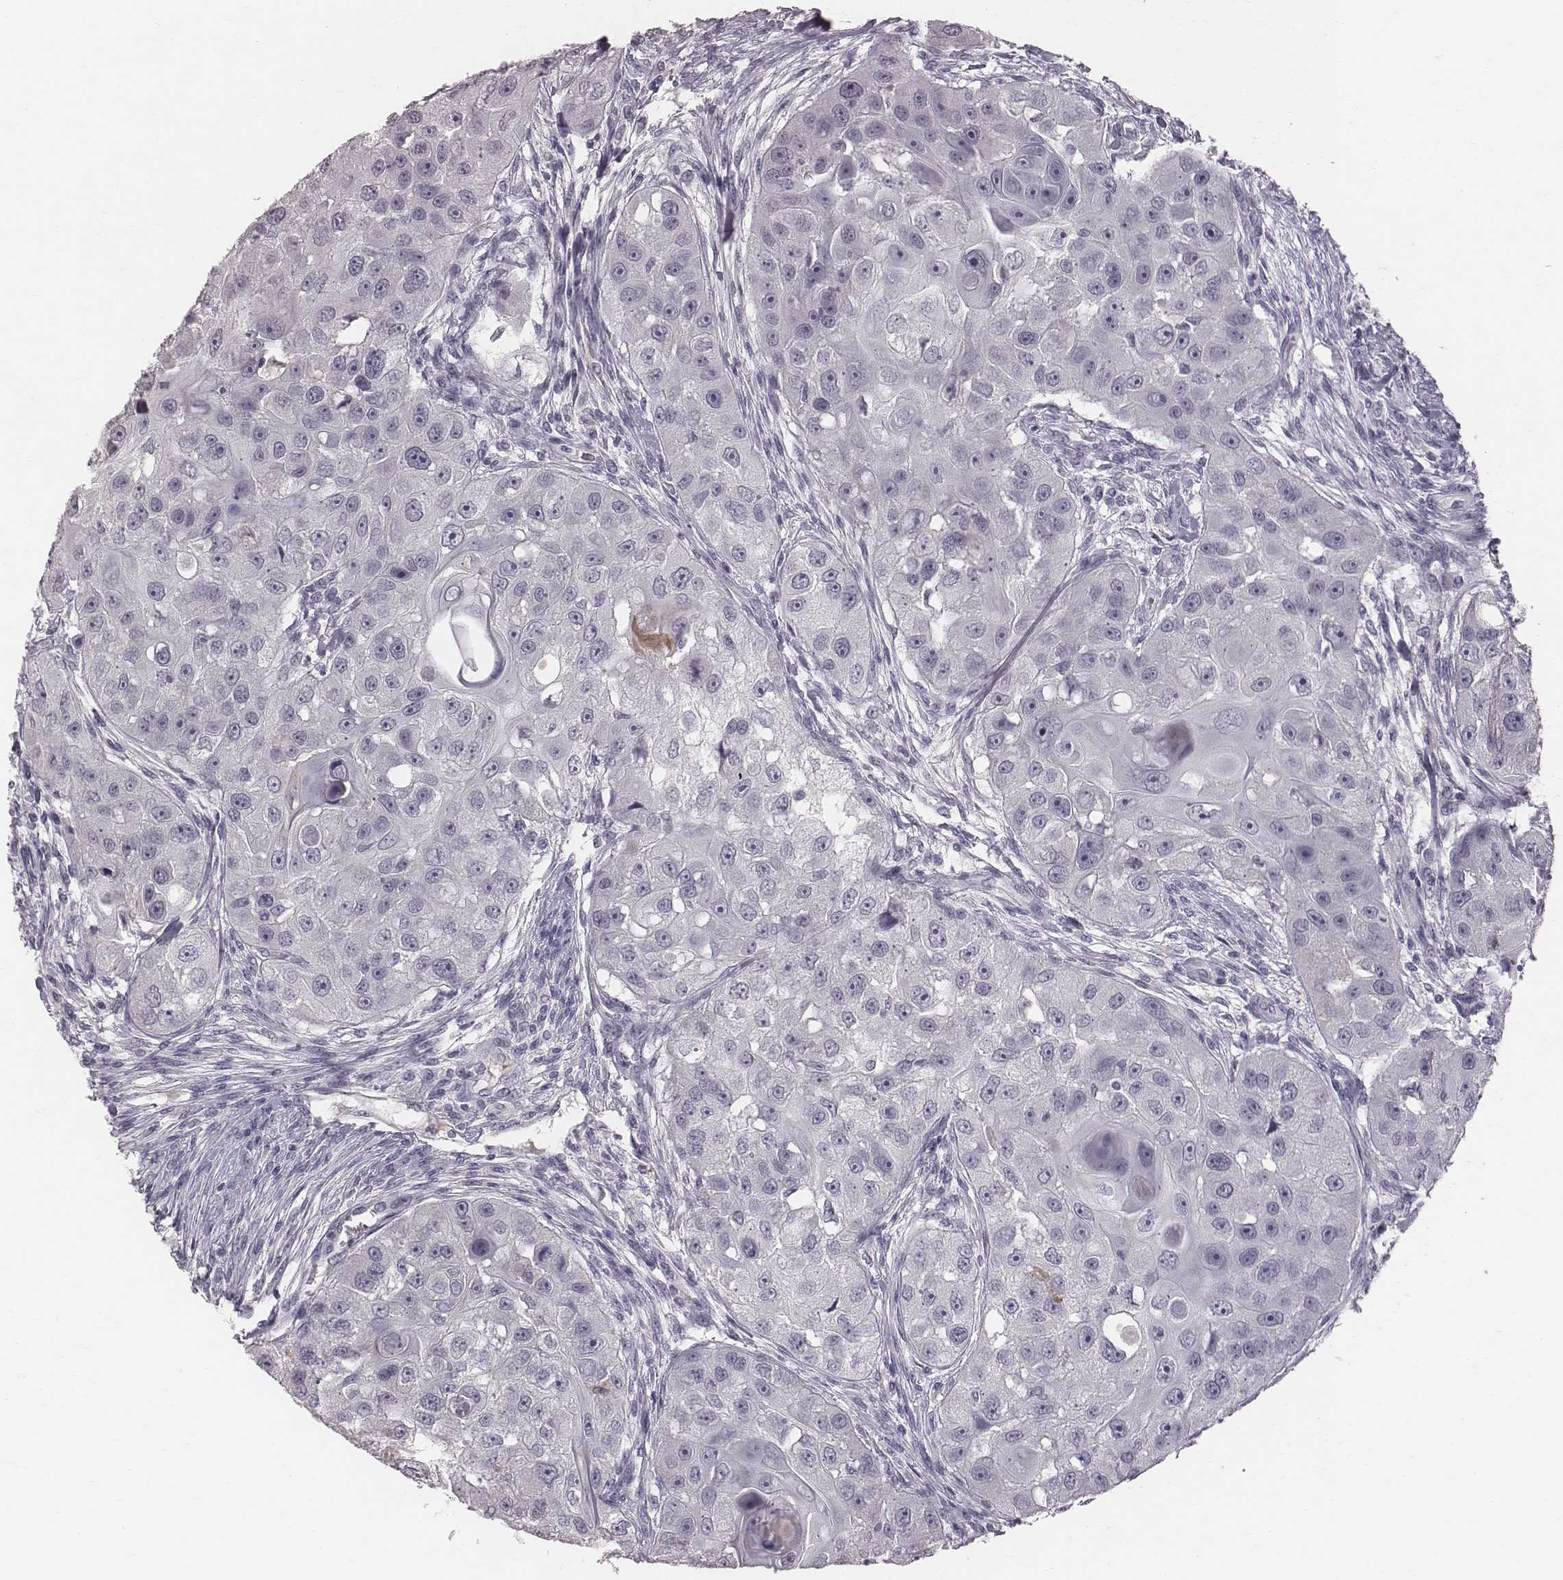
{"staining": {"intensity": "negative", "quantity": "none", "location": "none"}, "tissue": "head and neck cancer", "cell_type": "Tumor cells", "image_type": "cancer", "snomed": [{"axis": "morphology", "description": "Squamous cell carcinoma, NOS"}, {"axis": "topography", "description": "Head-Neck"}], "caption": "Immunohistochemical staining of head and neck cancer exhibits no significant positivity in tumor cells.", "gene": "CFTR", "patient": {"sex": "male", "age": 51}}